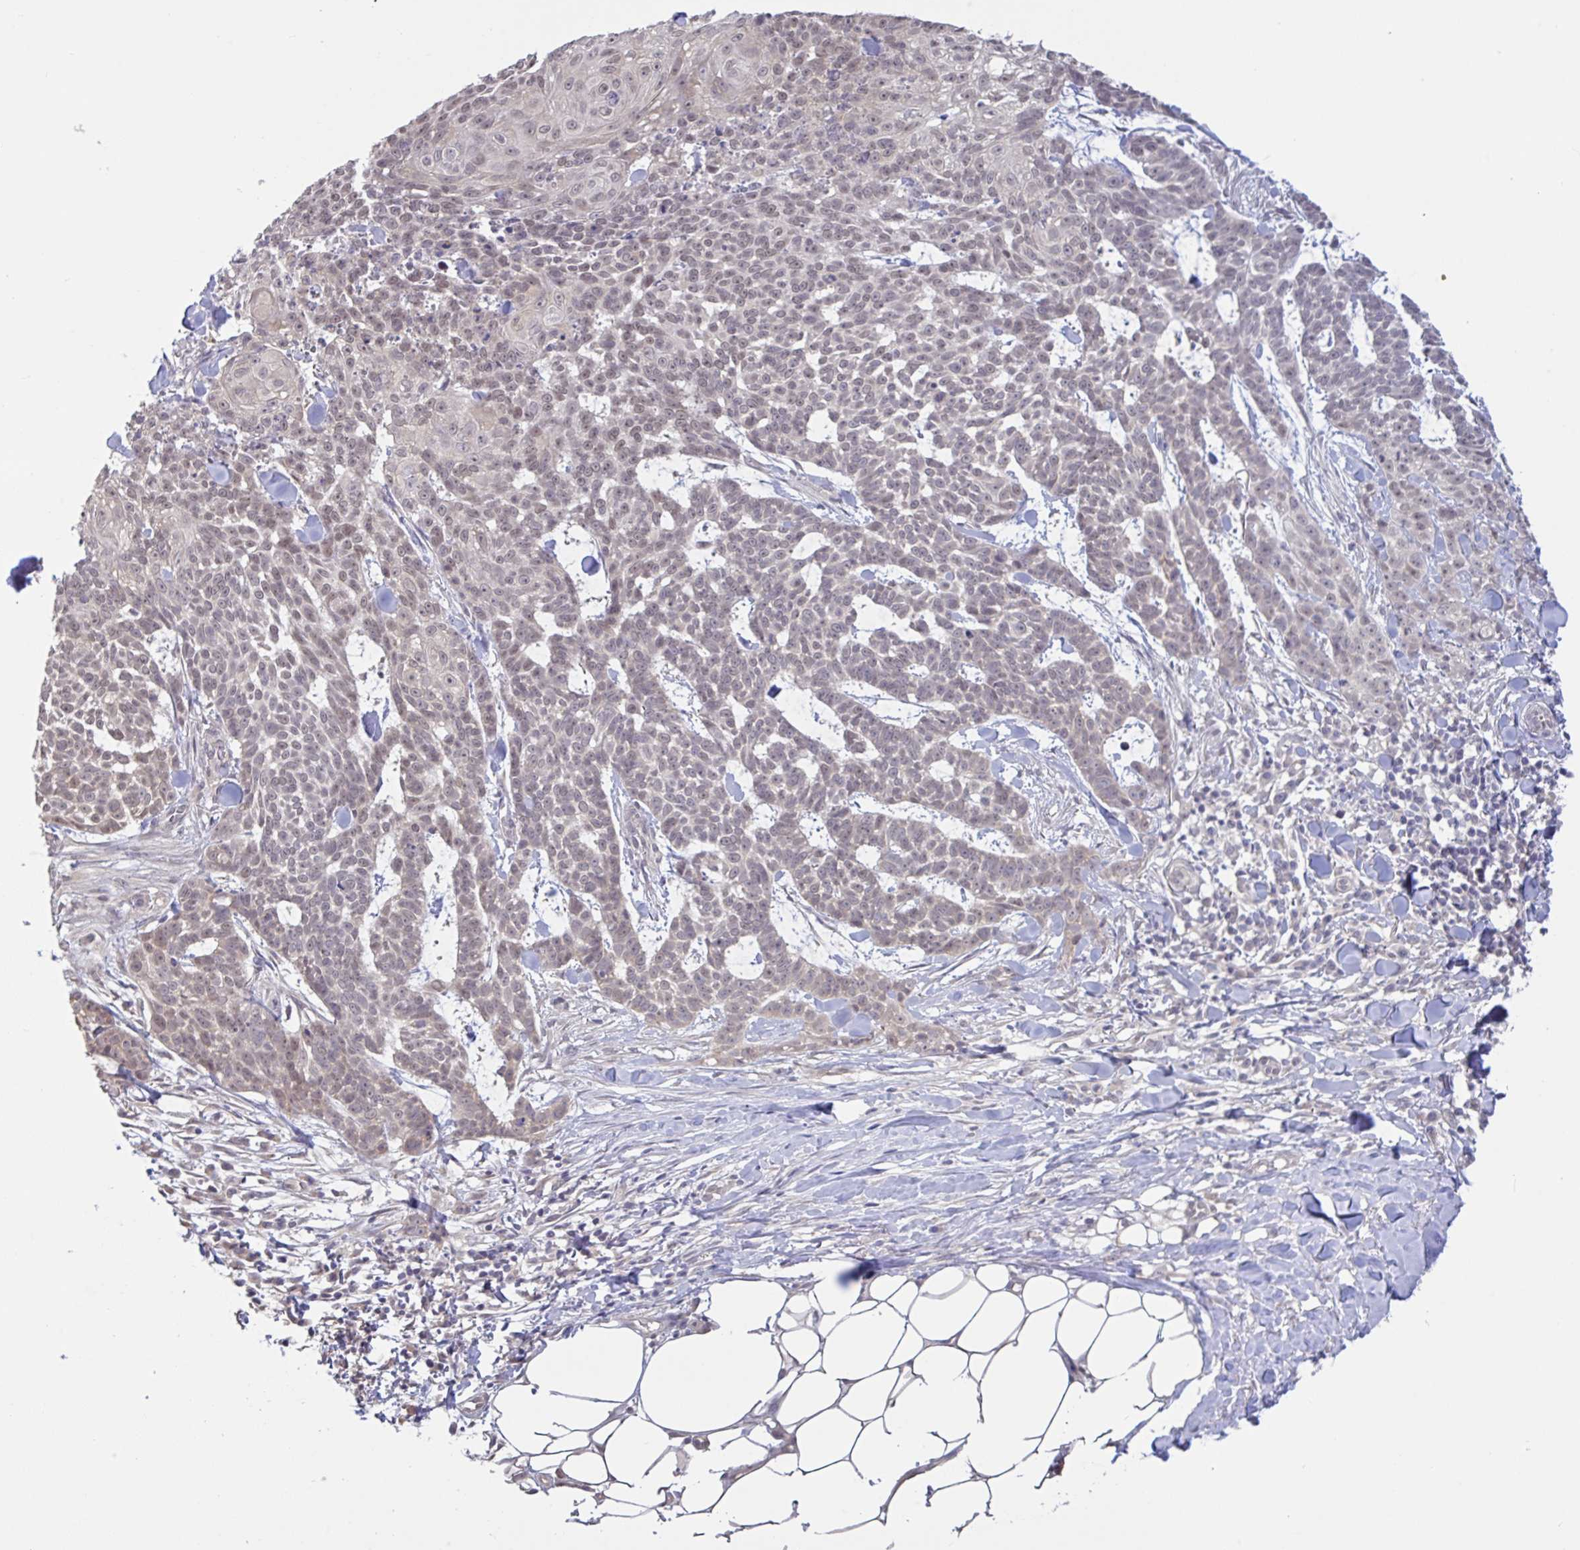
{"staining": {"intensity": "moderate", "quantity": "25%-75%", "location": "nuclear"}, "tissue": "skin cancer", "cell_type": "Tumor cells", "image_type": "cancer", "snomed": [{"axis": "morphology", "description": "Basal cell carcinoma"}, {"axis": "topography", "description": "Skin"}], "caption": "Skin cancer stained with immunohistochemistry (IHC) shows moderate nuclear staining in about 25%-75% of tumor cells.", "gene": "HYPK", "patient": {"sex": "female", "age": 93}}